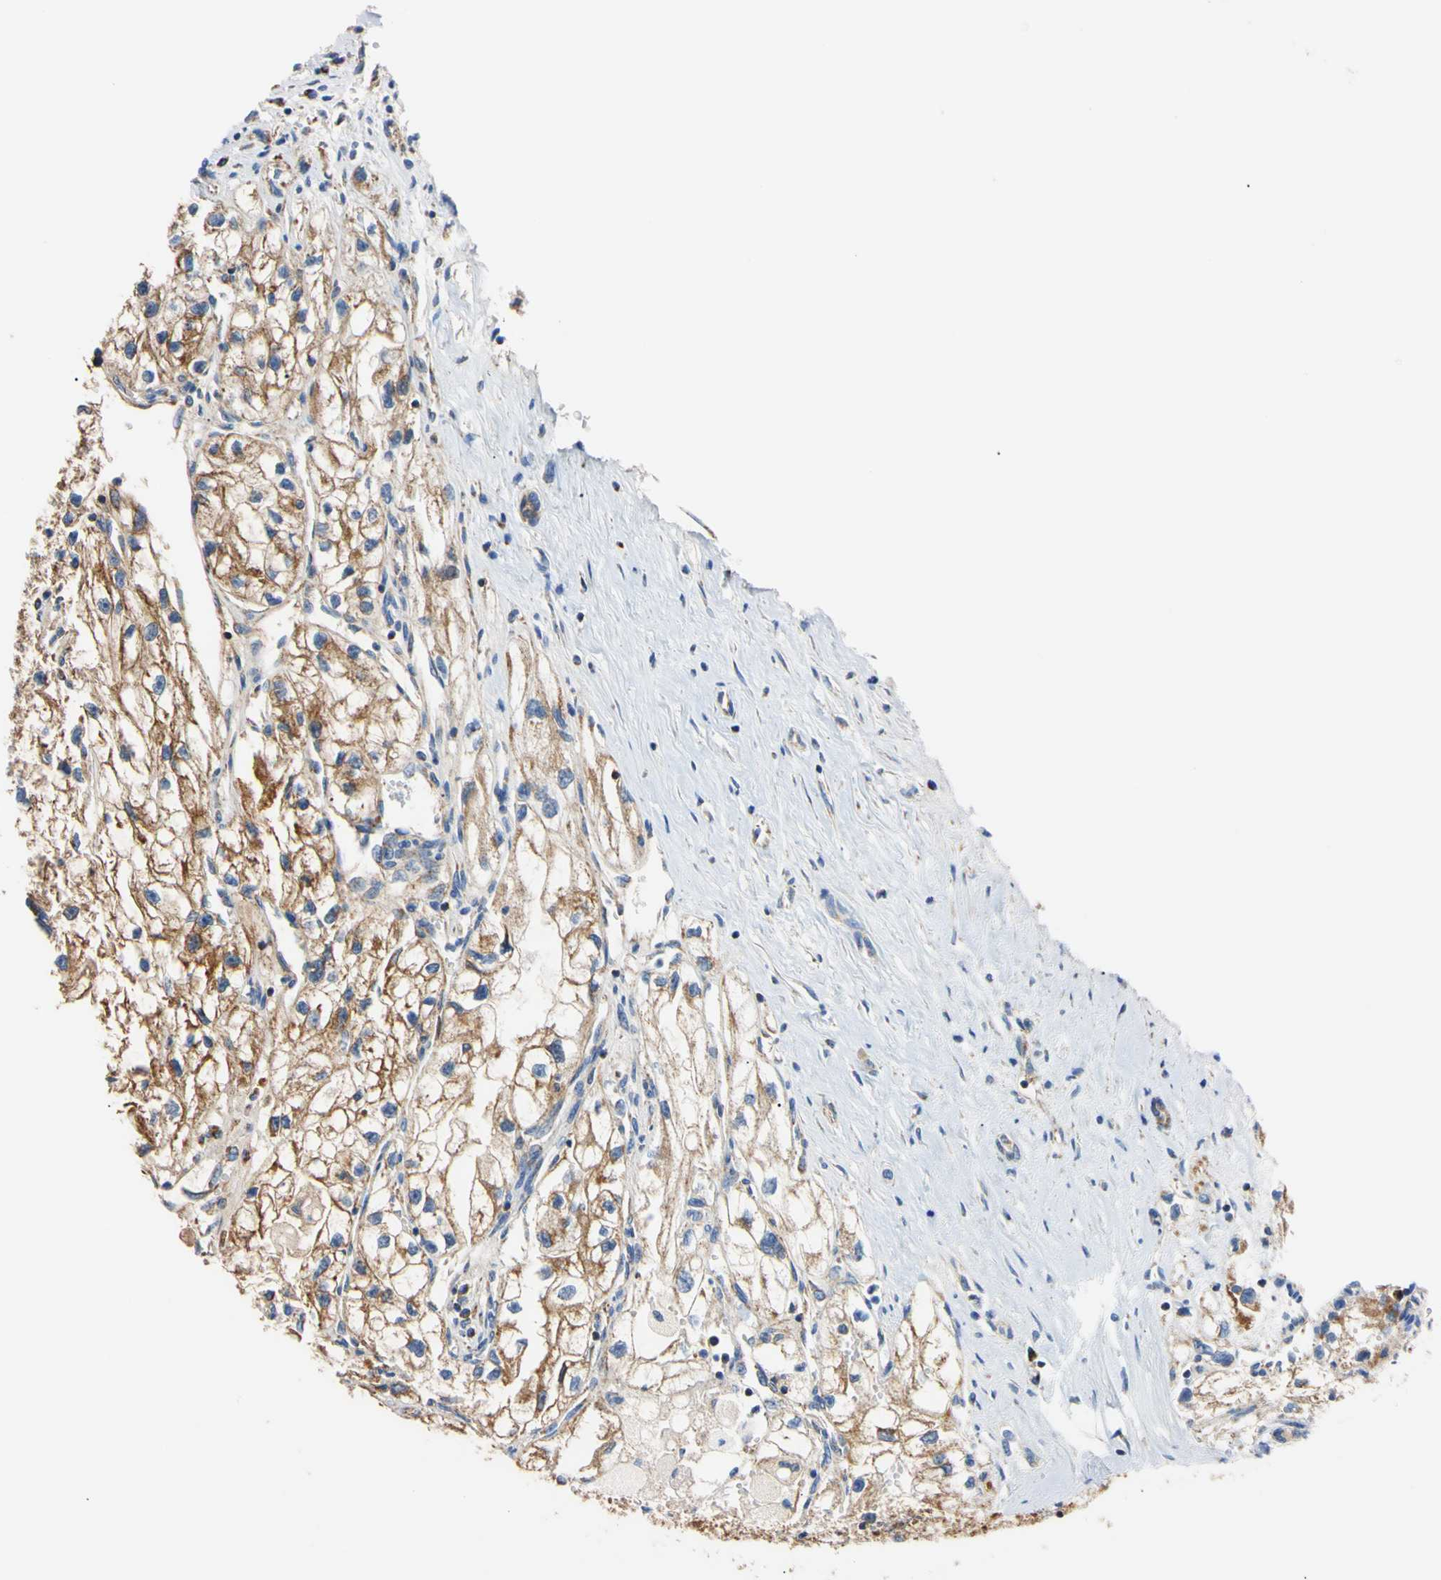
{"staining": {"intensity": "strong", "quantity": ">75%", "location": "cytoplasmic/membranous"}, "tissue": "renal cancer", "cell_type": "Tumor cells", "image_type": "cancer", "snomed": [{"axis": "morphology", "description": "Adenocarcinoma, NOS"}, {"axis": "topography", "description": "Kidney"}], "caption": "Protein staining shows strong cytoplasmic/membranous staining in approximately >75% of tumor cells in renal cancer (adenocarcinoma). (DAB (3,3'-diaminobenzidine) IHC with brightfield microscopy, high magnification).", "gene": "CLPP", "patient": {"sex": "female", "age": 70}}